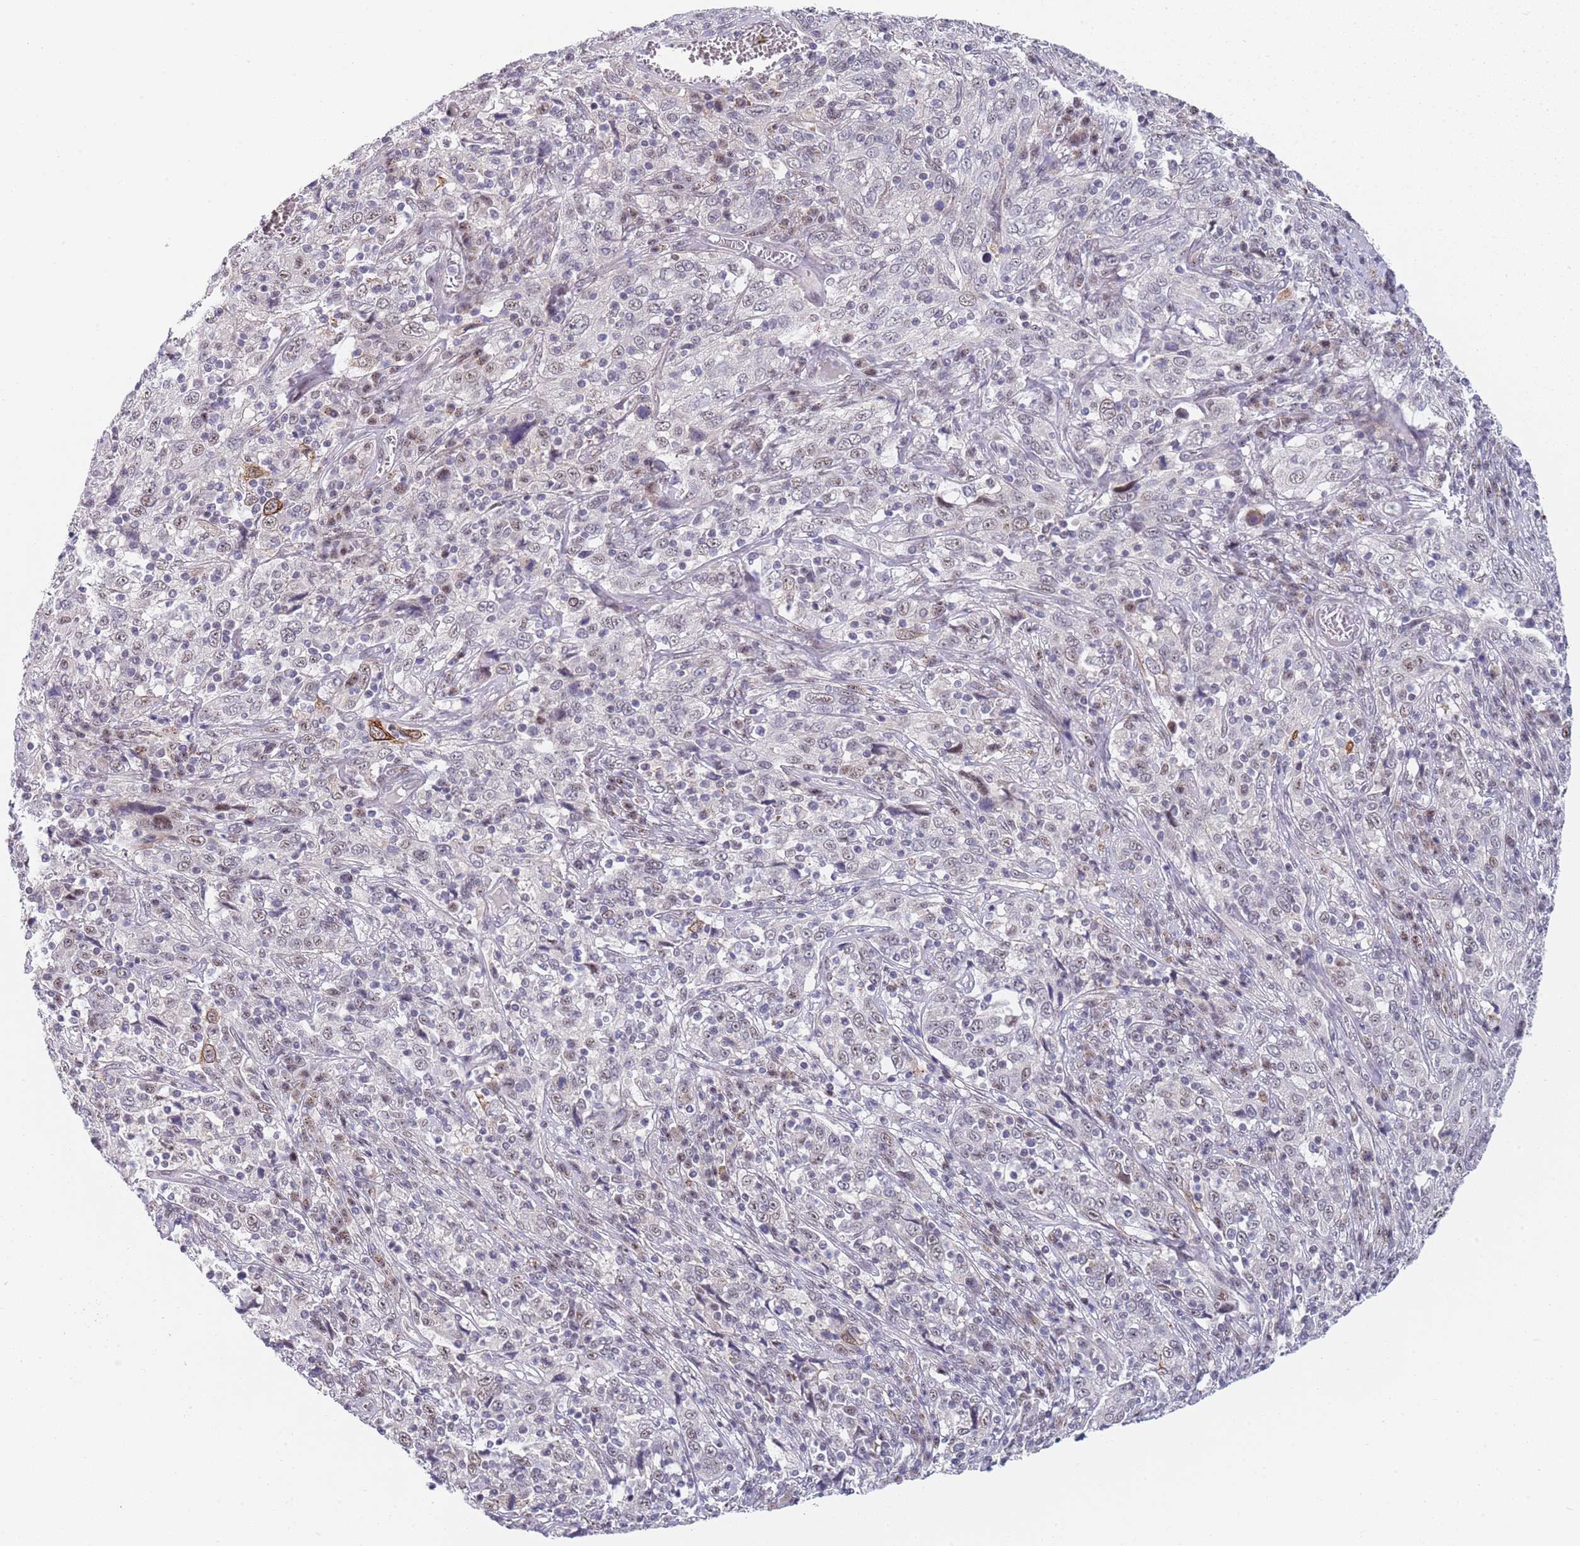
{"staining": {"intensity": "weak", "quantity": "<25%", "location": "nuclear"}, "tissue": "cervical cancer", "cell_type": "Tumor cells", "image_type": "cancer", "snomed": [{"axis": "morphology", "description": "Squamous cell carcinoma, NOS"}, {"axis": "topography", "description": "Cervix"}], "caption": "This is an IHC image of squamous cell carcinoma (cervical). There is no staining in tumor cells.", "gene": "PLCL2", "patient": {"sex": "female", "age": 46}}